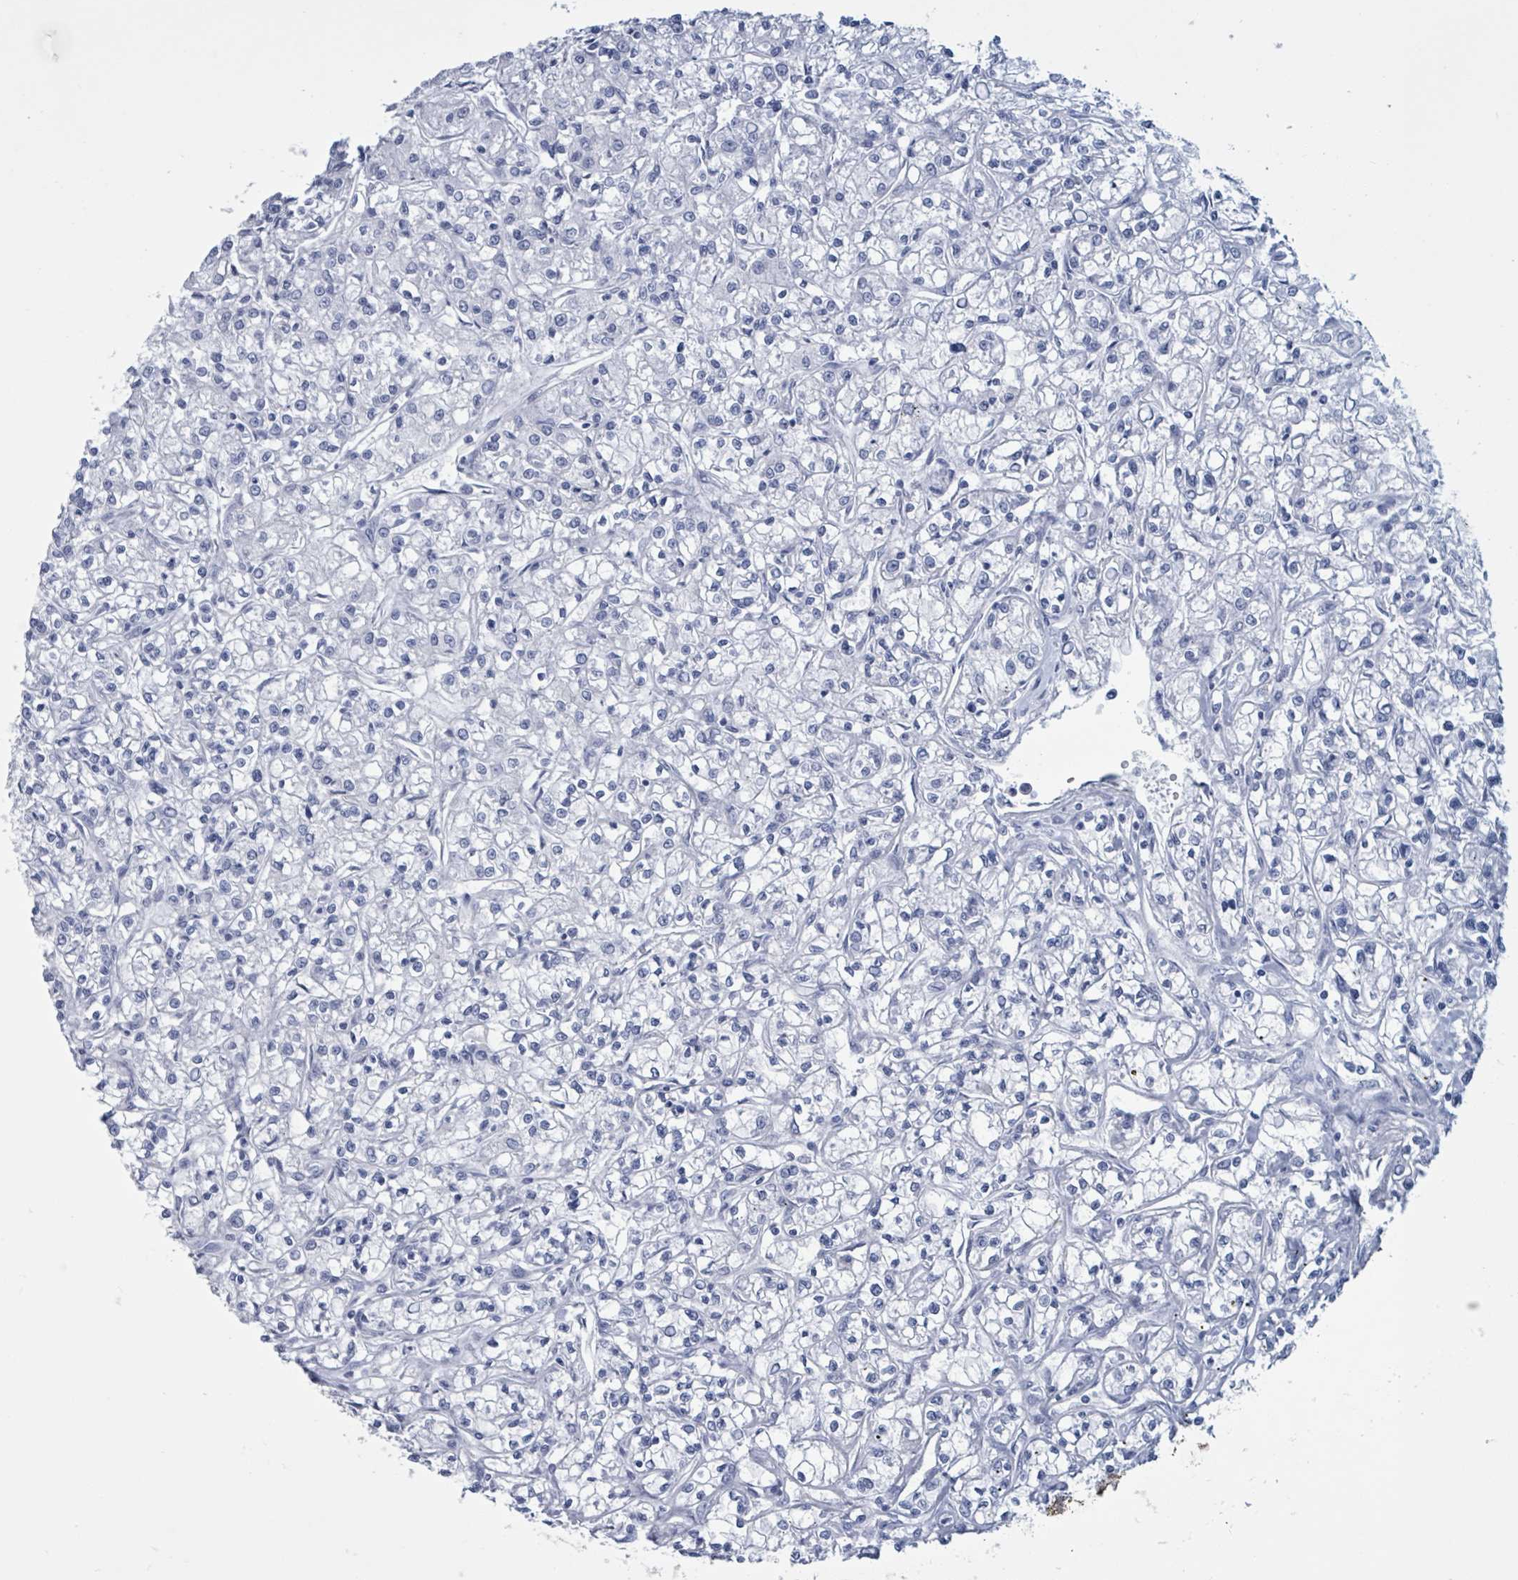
{"staining": {"intensity": "negative", "quantity": "none", "location": "none"}, "tissue": "renal cancer", "cell_type": "Tumor cells", "image_type": "cancer", "snomed": [{"axis": "morphology", "description": "Adenocarcinoma, NOS"}, {"axis": "topography", "description": "Kidney"}], "caption": "Tumor cells show no significant expression in renal cancer (adenocarcinoma). (Stains: DAB immunohistochemistry (IHC) with hematoxylin counter stain, Microscopy: brightfield microscopy at high magnification).", "gene": "CT45A5", "patient": {"sex": "female", "age": 59}}